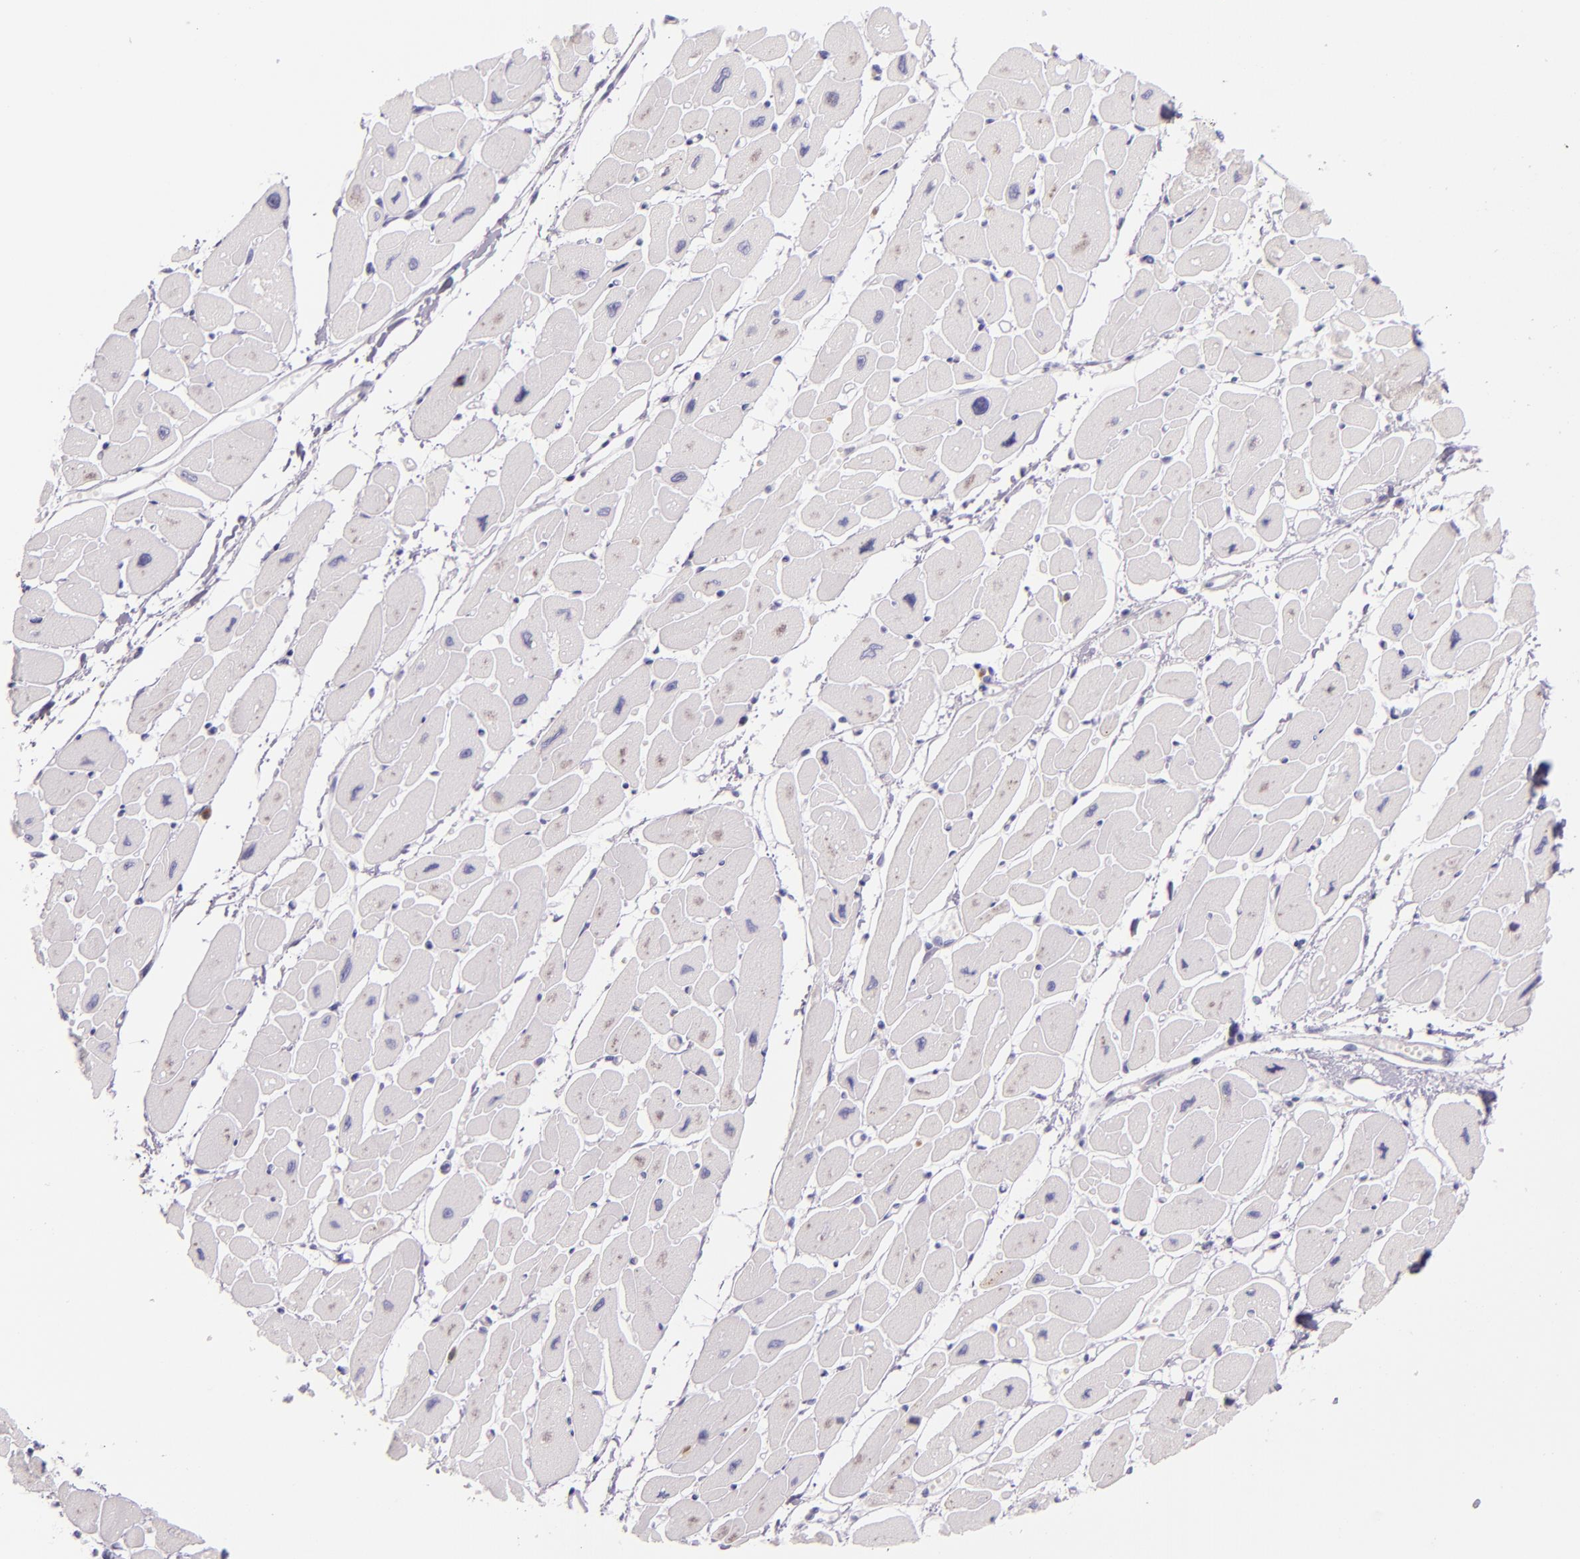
{"staining": {"intensity": "negative", "quantity": "none", "location": "none"}, "tissue": "heart muscle", "cell_type": "Cardiomyocytes", "image_type": "normal", "snomed": [{"axis": "morphology", "description": "Normal tissue, NOS"}, {"axis": "topography", "description": "Heart"}], "caption": "Cardiomyocytes show no significant protein expression in benign heart muscle. (Stains: DAB (3,3'-diaminobenzidine) IHC with hematoxylin counter stain, Microscopy: brightfield microscopy at high magnification).", "gene": "CEACAM1", "patient": {"sex": "female", "age": 54}}